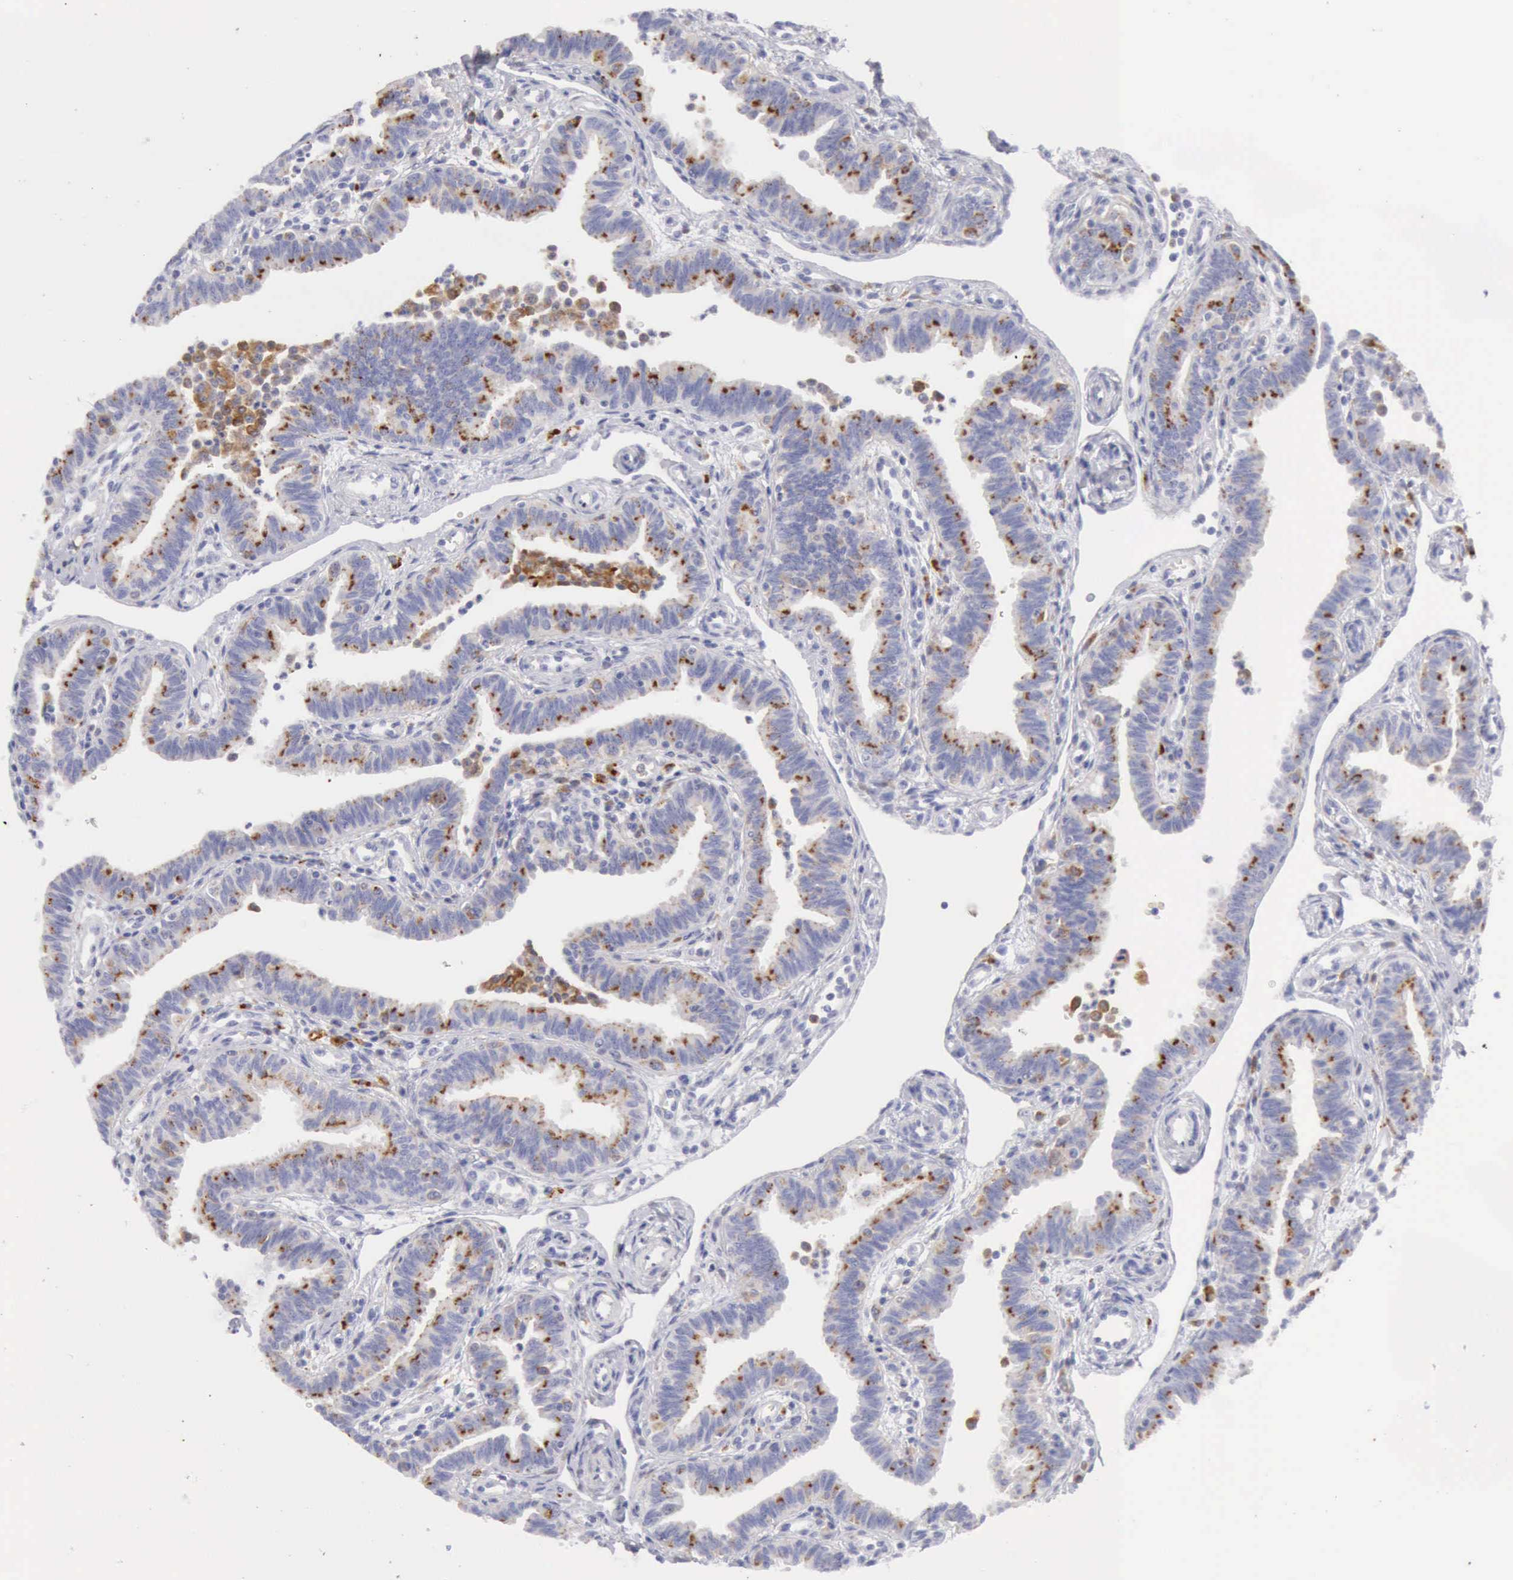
{"staining": {"intensity": "moderate", "quantity": "25%-75%", "location": "cytoplasmic/membranous"}, "tissue": "fallopian tube", "cell_type": "Glandular cells", "image_type": "normal", "snomed": [{"axis": "morphology", "description": "Normal tissue, NOS"}, {"axis": "topography", "description": "Fallopian tube"}], "caption": "Fallopian tube stained for a protein (brown) reveals moderate cytoplasmic/membranous positive positivity in approximately 25%-75% of glandular cells.", "gene": "CTSS", "patient": {"sex": "female", "age": 36}}